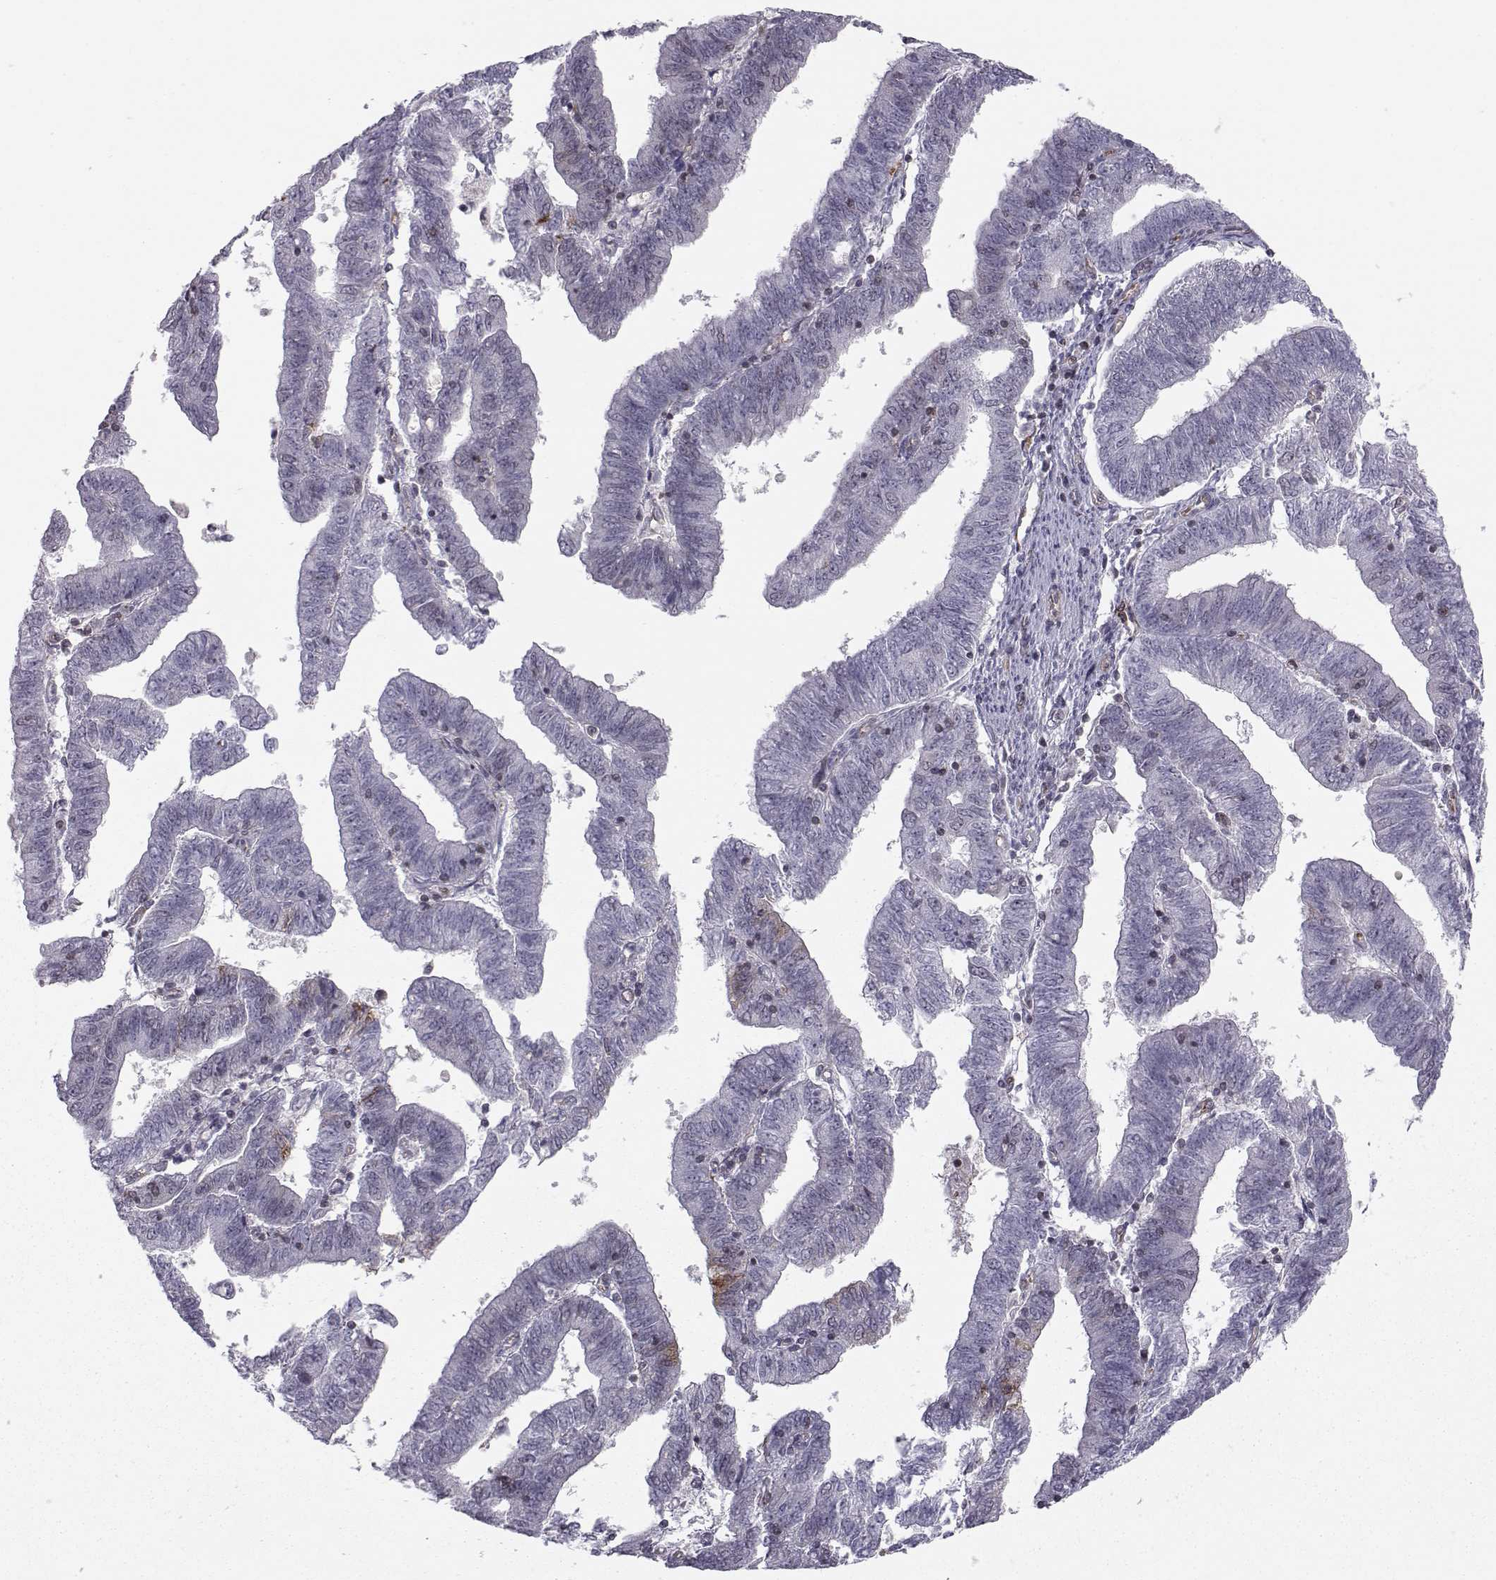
{"staining": {"intensity": "moderate", "quantity": "25%-75%", "location": "cytoplasmic/membranous"}, "tissue": "endometrial cancer", "cell_type": "Tumor cells", "image_type": "cancer", "snomed": [{"axis": "morphology", "description": "Adenocarcinoma, NOS"}, {"axis": "topography", "description": "Endometrium"}], "caption": "Adenocarcinoma (endometrial) stained with DAB immunohistochemistry (IHC) reveals medium levels of moderate cytoplasmic/membranous positivity in approximately 25%-75% of tumor cells.", "gene": "KIF13B", "patient": {"sex": "female", "age": 82}}